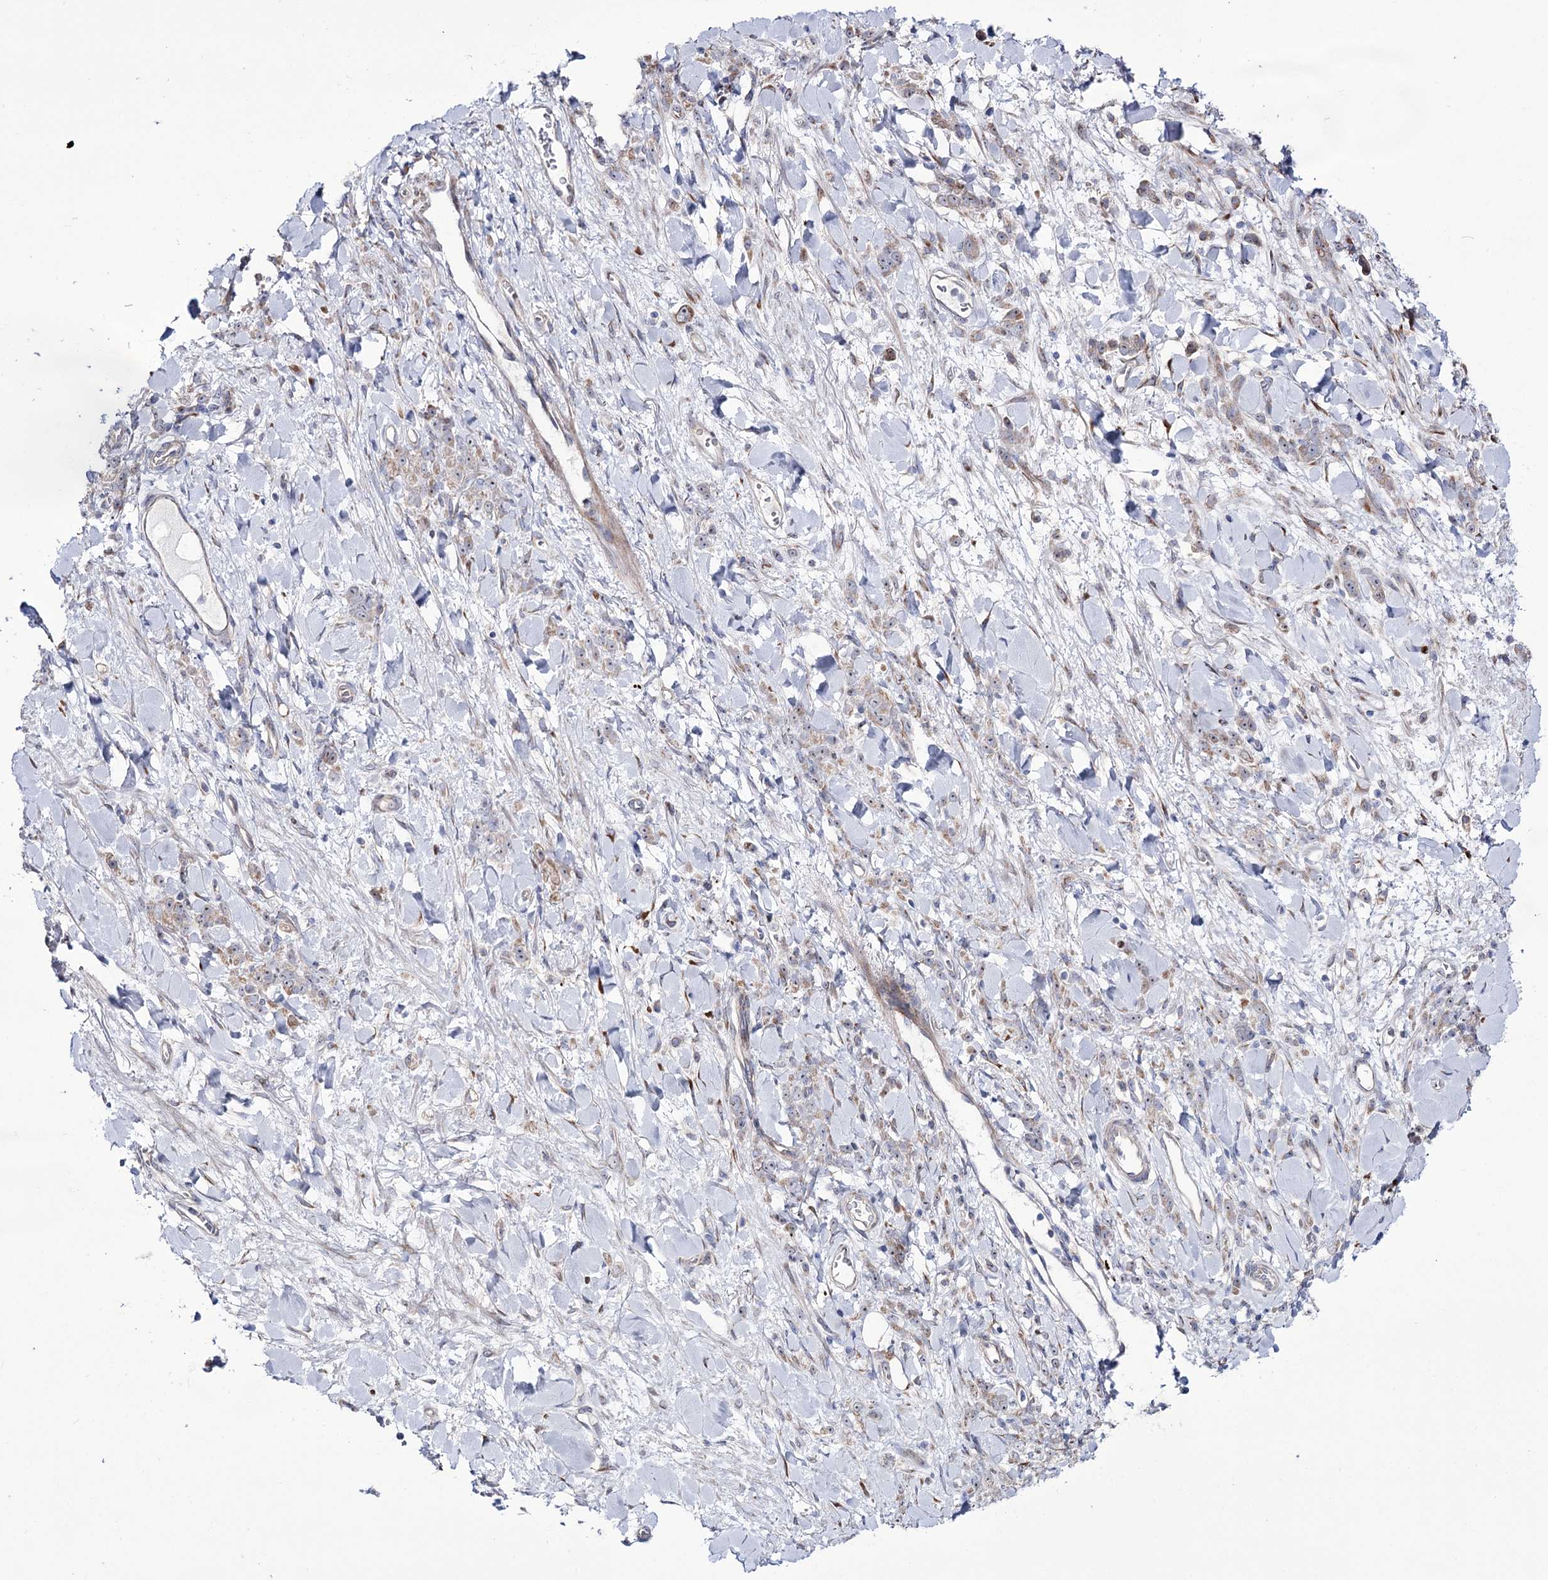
{"staining": {"intensity": "weak", "quantity": "25%-75%", "location": "cytoplasmic/membranous"}, "tissue": "stomach cancer", "cell_type": "Tumor cells", "image_type": "cancer", "snomed": [{"axis": "morphology", "description": "Normal tissue, NOS"}, {"axis": "morphology", "description": "Adenocarcinoma, NOS"}, {"axis": "topography", "description": "Stomach"}], "caption": "Weak cytoplasmic/membranous staining for a protein is seen in approximately 25%-75% of tumor cells of stomach cancer using IHC.", "gene": "METTL5", "patient": {"sex": "male", "age": 82}}